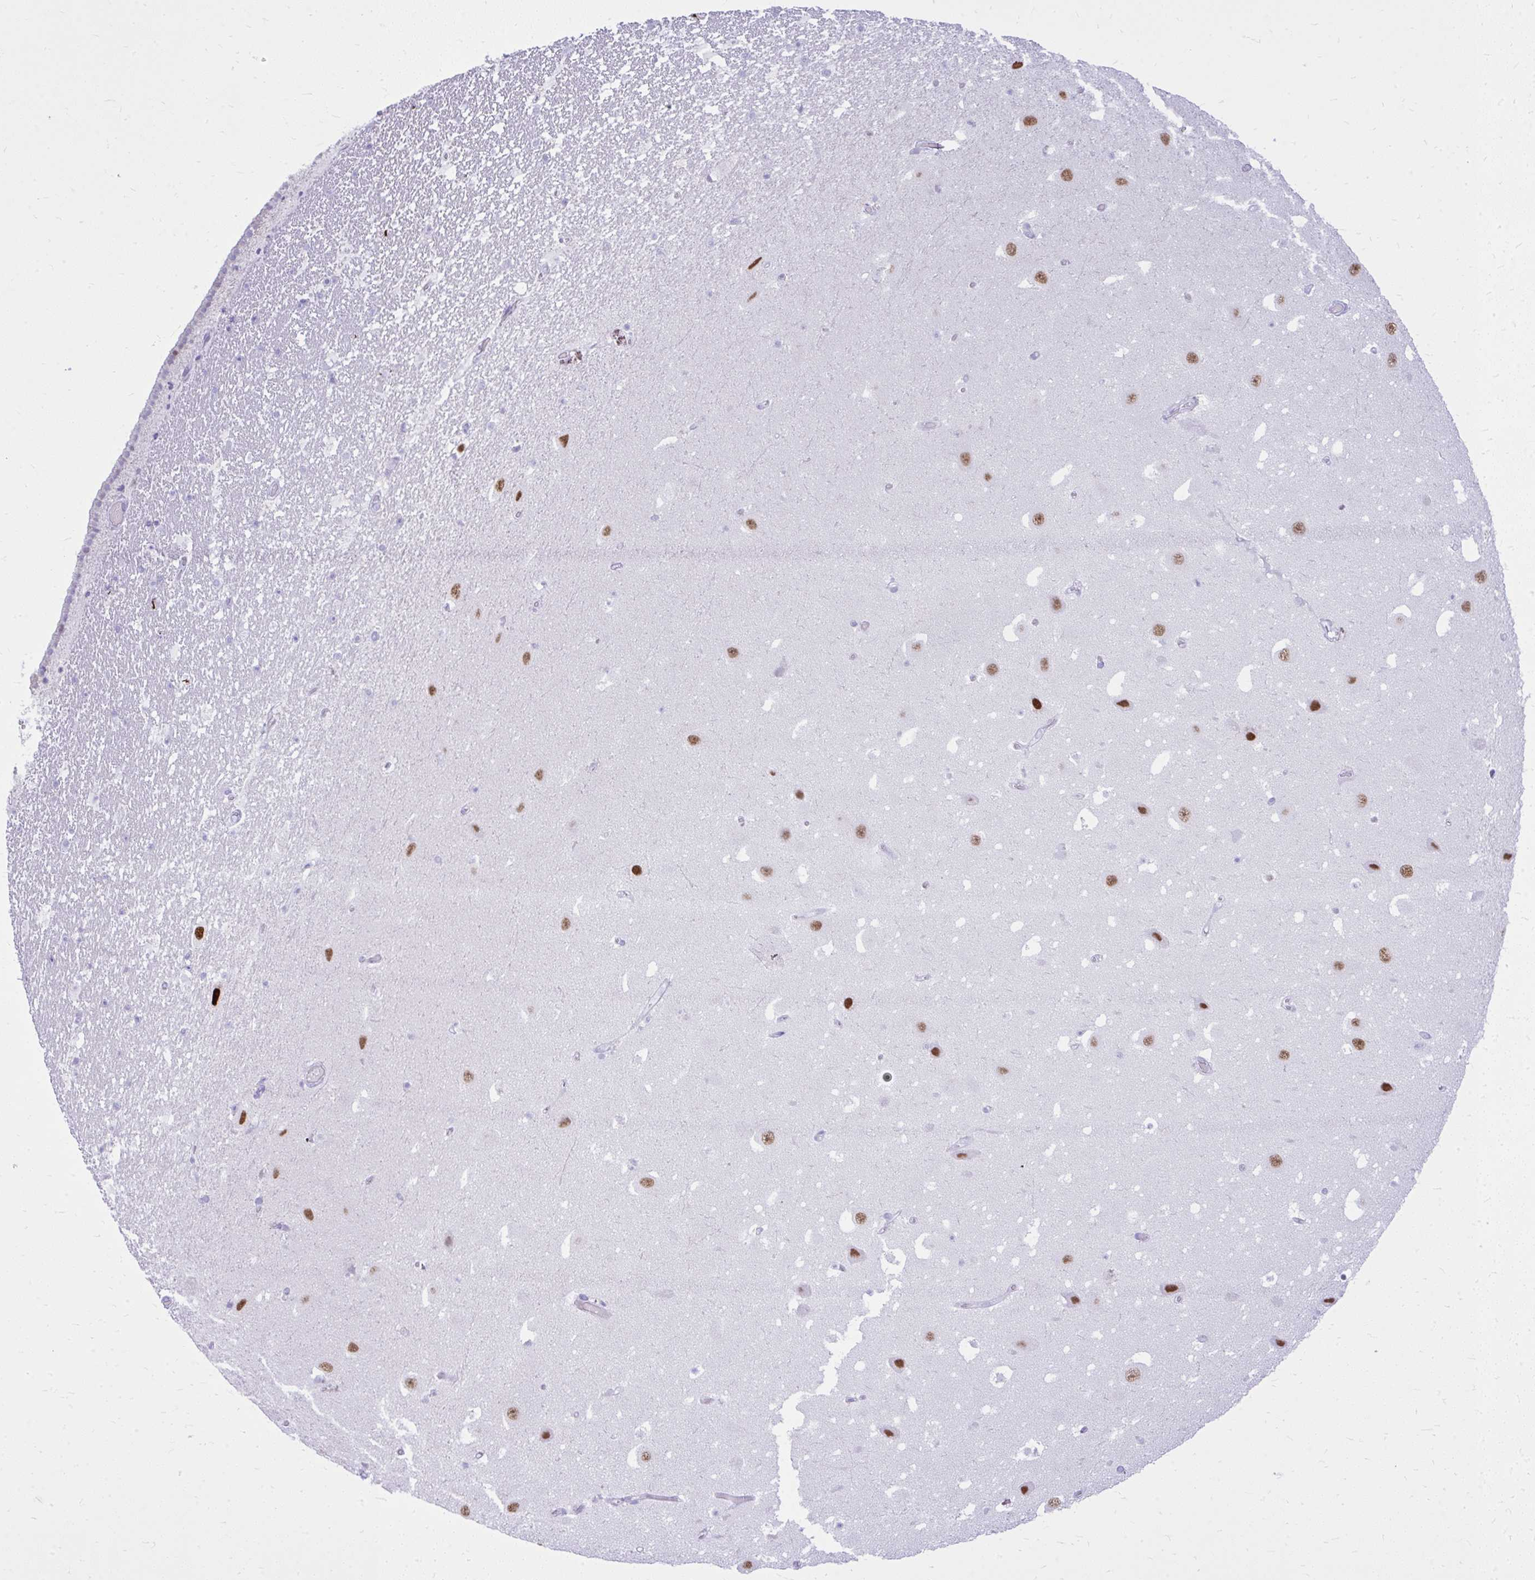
{"staining": {"intensity": "moderate", "quantity": "<25%", "location": "nuclear"}, "tissue": "hippocampus", "cell_type": "Glial cells", "image_type": "normal", "snomed": [{"axis": "morphology", "description": "Normal tissue, NOS"}, {"axis": "topography", "description": "Hippocampus"}], "caption": "About <25% of glial cells in unremarkable human hippocampus demonstrate moderate nuclear protein expression as visualized by brown immunohistochemical staining.", "gene": "RALYL", "patient": {"sex": "female", "age": 42}}